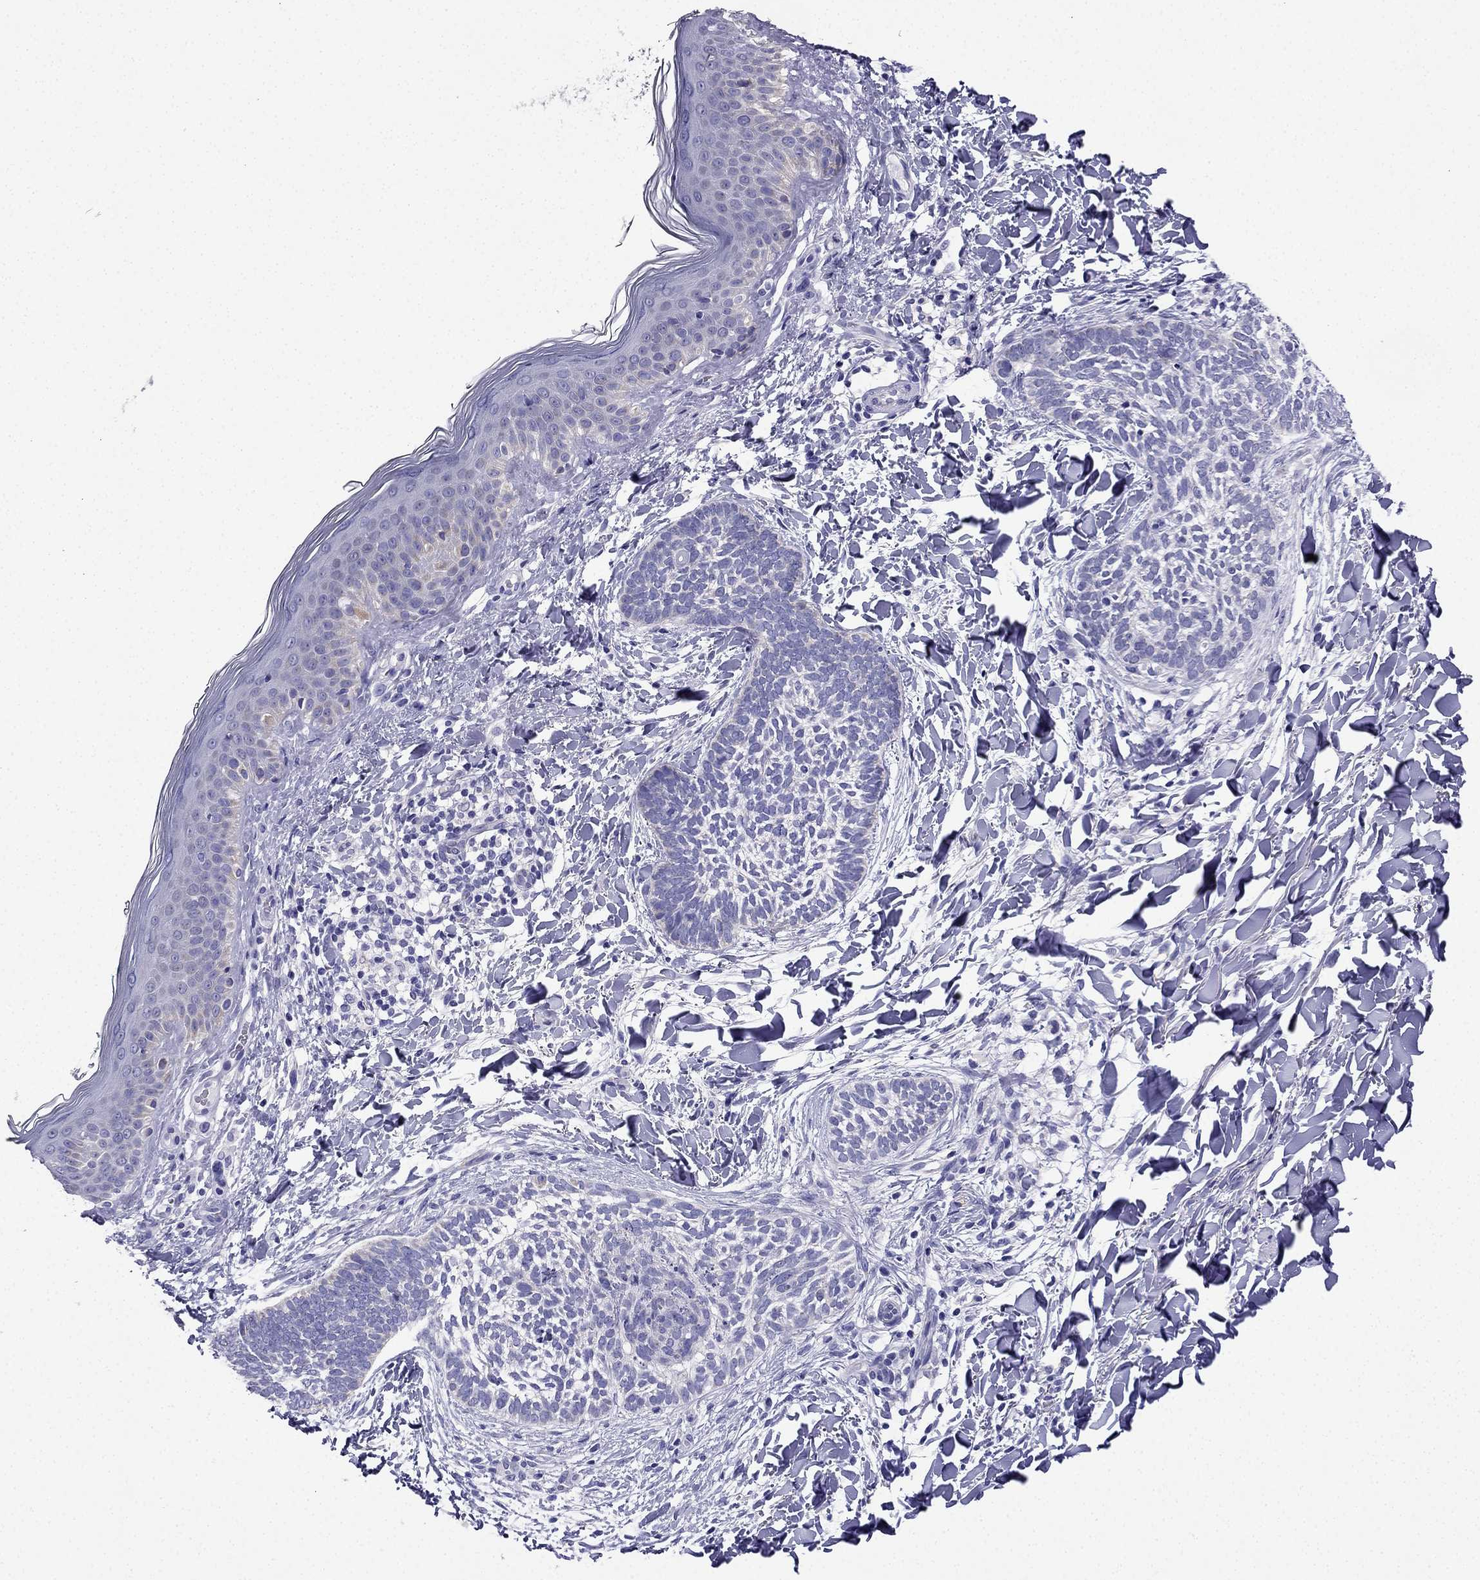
{"staining": {"intensity": "negative", "quantity": "none", "location": "none"}, "tissue": "skin cancer", "cell_type": "Tumor cells", "image_type": "cancer", "snomed": [{"axis": "morphology", "description": "Normal tissue, NOS"}, {"axis": "morphology", "description": "Basal cell carcinoma"}, {"axis": "topography", "description": "Skin"}], "caption": "Tumor cells show no significant protein staining in skin cancer (basal cell carcinoma).", "gene": "KIF5A", "patient": {"sex": "male", "age": 46}}